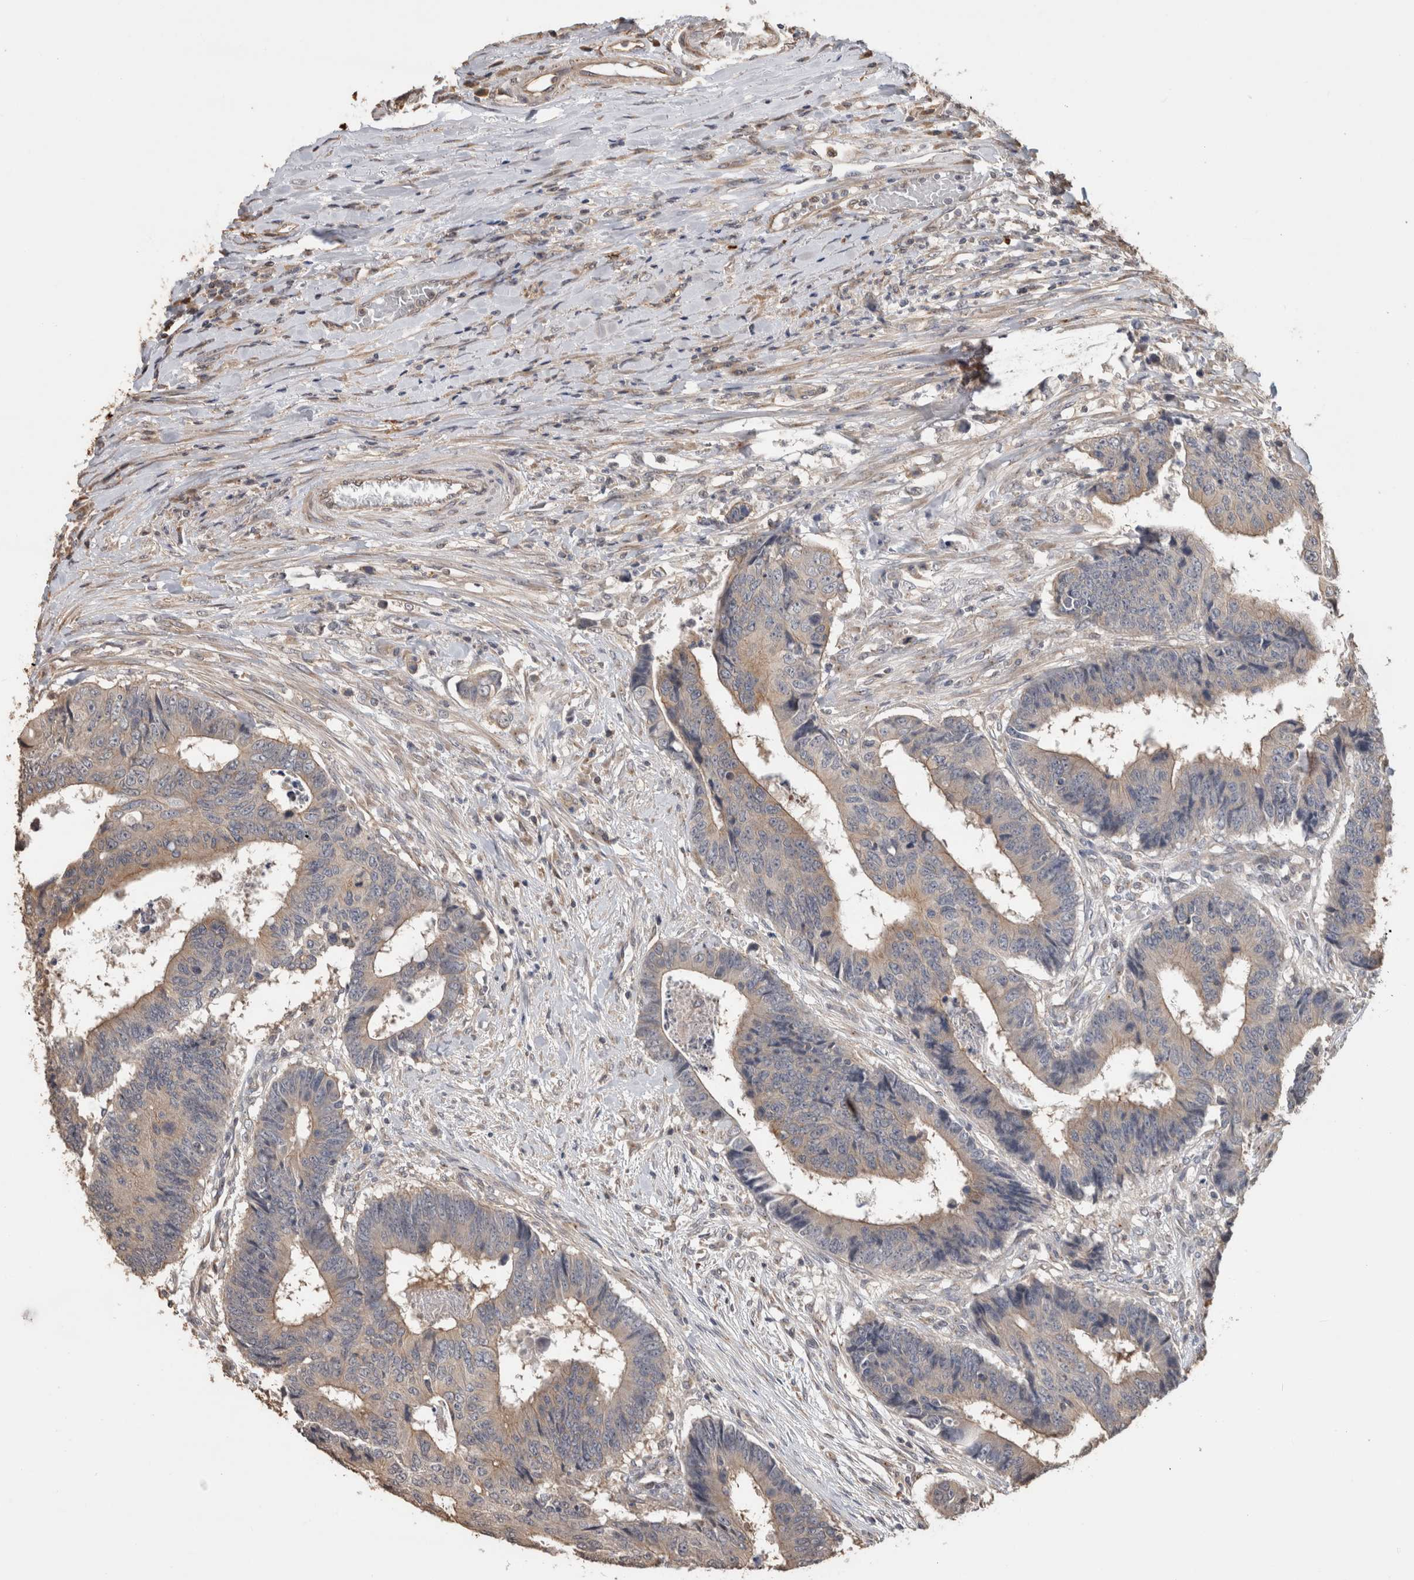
{"staining": {"intensity": "weak", "quantity": "25%-75%", "location": "cytoplasmic/membranous"}, "tissue": "colorectal cancer", "cell_type": "Tumor cells", "image_type": "cancer", "snomed": [{"axis": "morphology", "description": "Adenocarcinoma, NOS"}, {"axis": "topography", "description": "Rectum"}], "caption": "The micrograph shows a brown stain indicating the presence of a protein in the cytoplasmic/membranous of tumor cells in colorectal adenocarcinoma.", "gene": "CLIP1", "patient": {"sex": "male", "age": 84}}